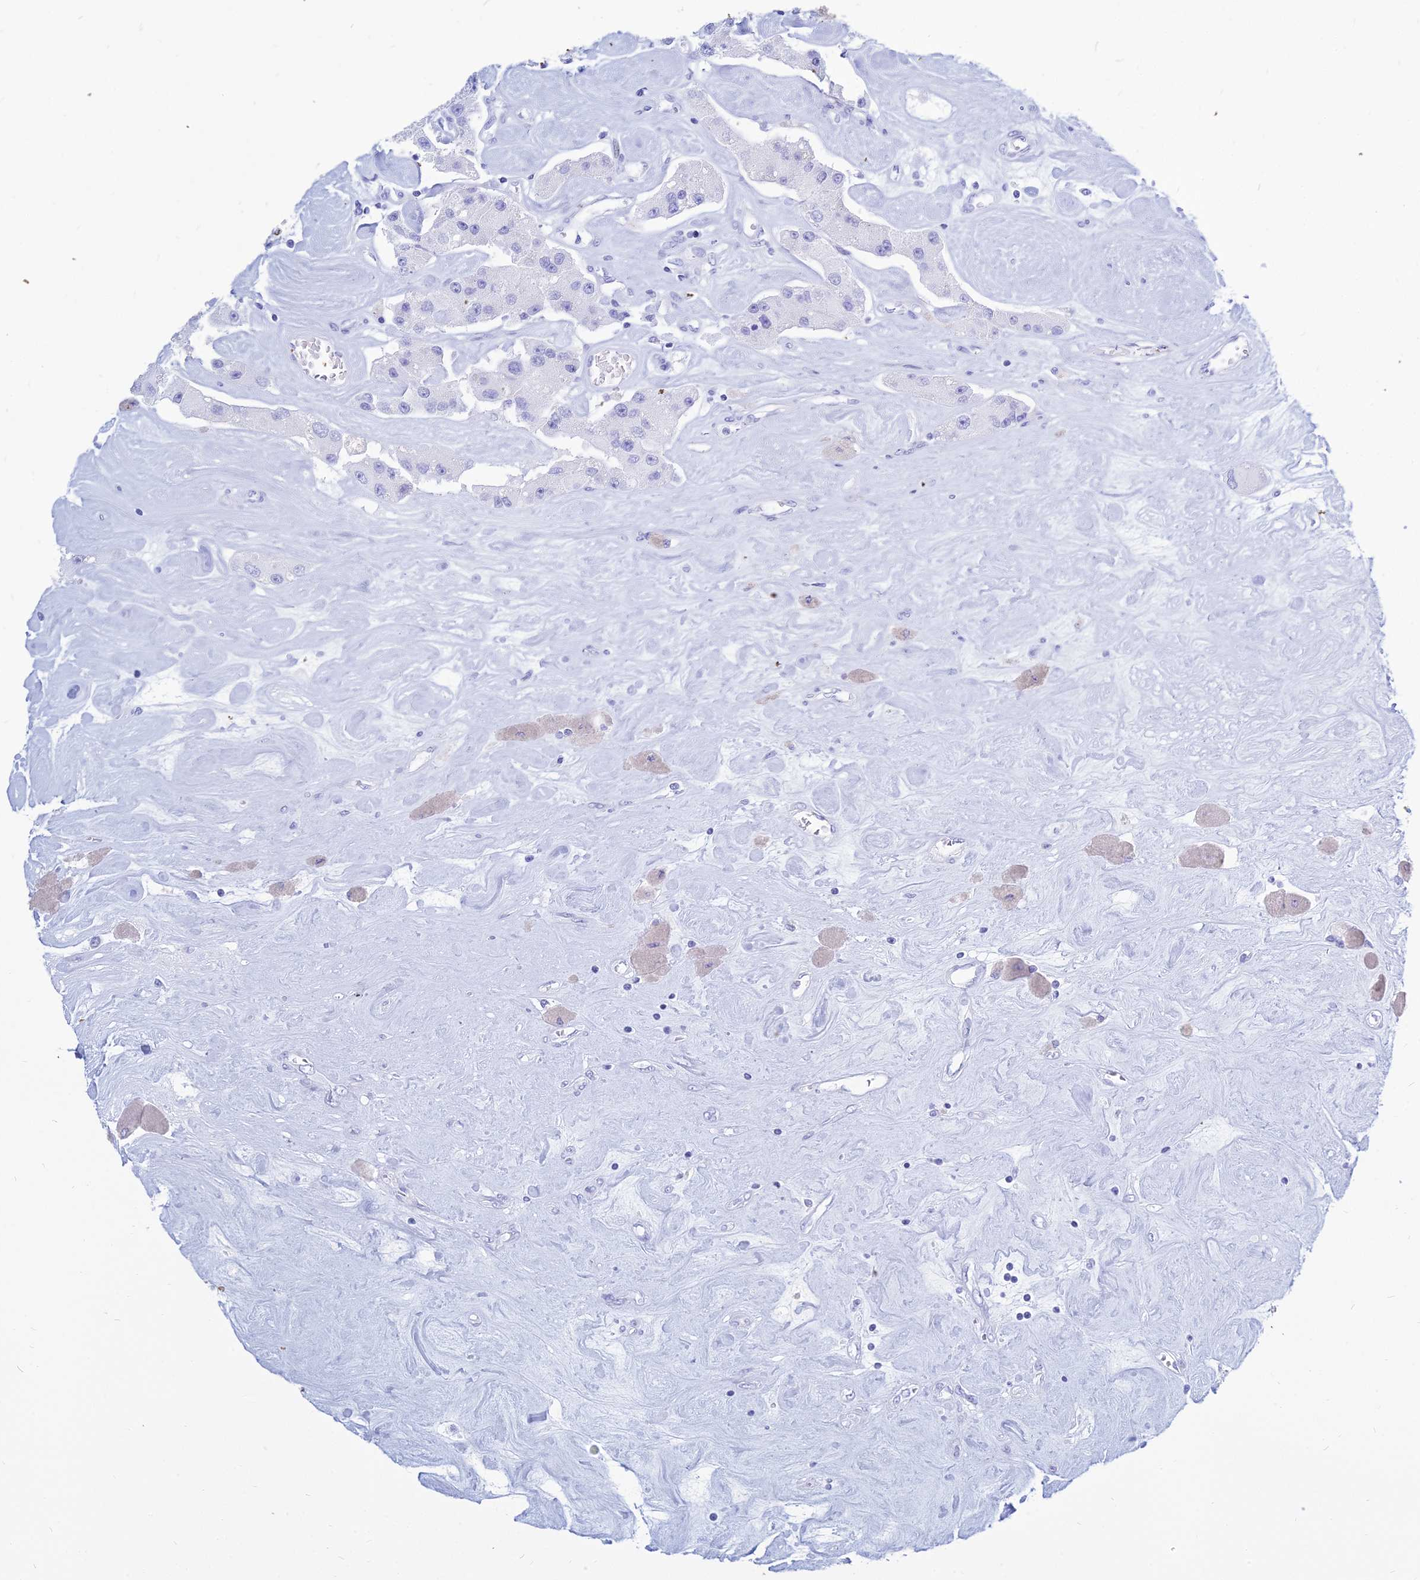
{"staining": {"intensity": "negative", "quantity": "none", "location": "none"}, "tissue": "carcinoid", "cell_type": "Tumor cells", "image_type": "cancer", "snomed": [{"axis": "morphology", "description": "Carcinoid, malignant, NOS"}, {"axis": "topography", "description": "Pancreas"}], "caption": "Immunohistochemistry histopathology image of human carcinoid (malignant) stained for a protein (brown), which shows no expression in tumor cells.", "gene": "PATE4", "patient": {"sex": "male", "age": 41}}